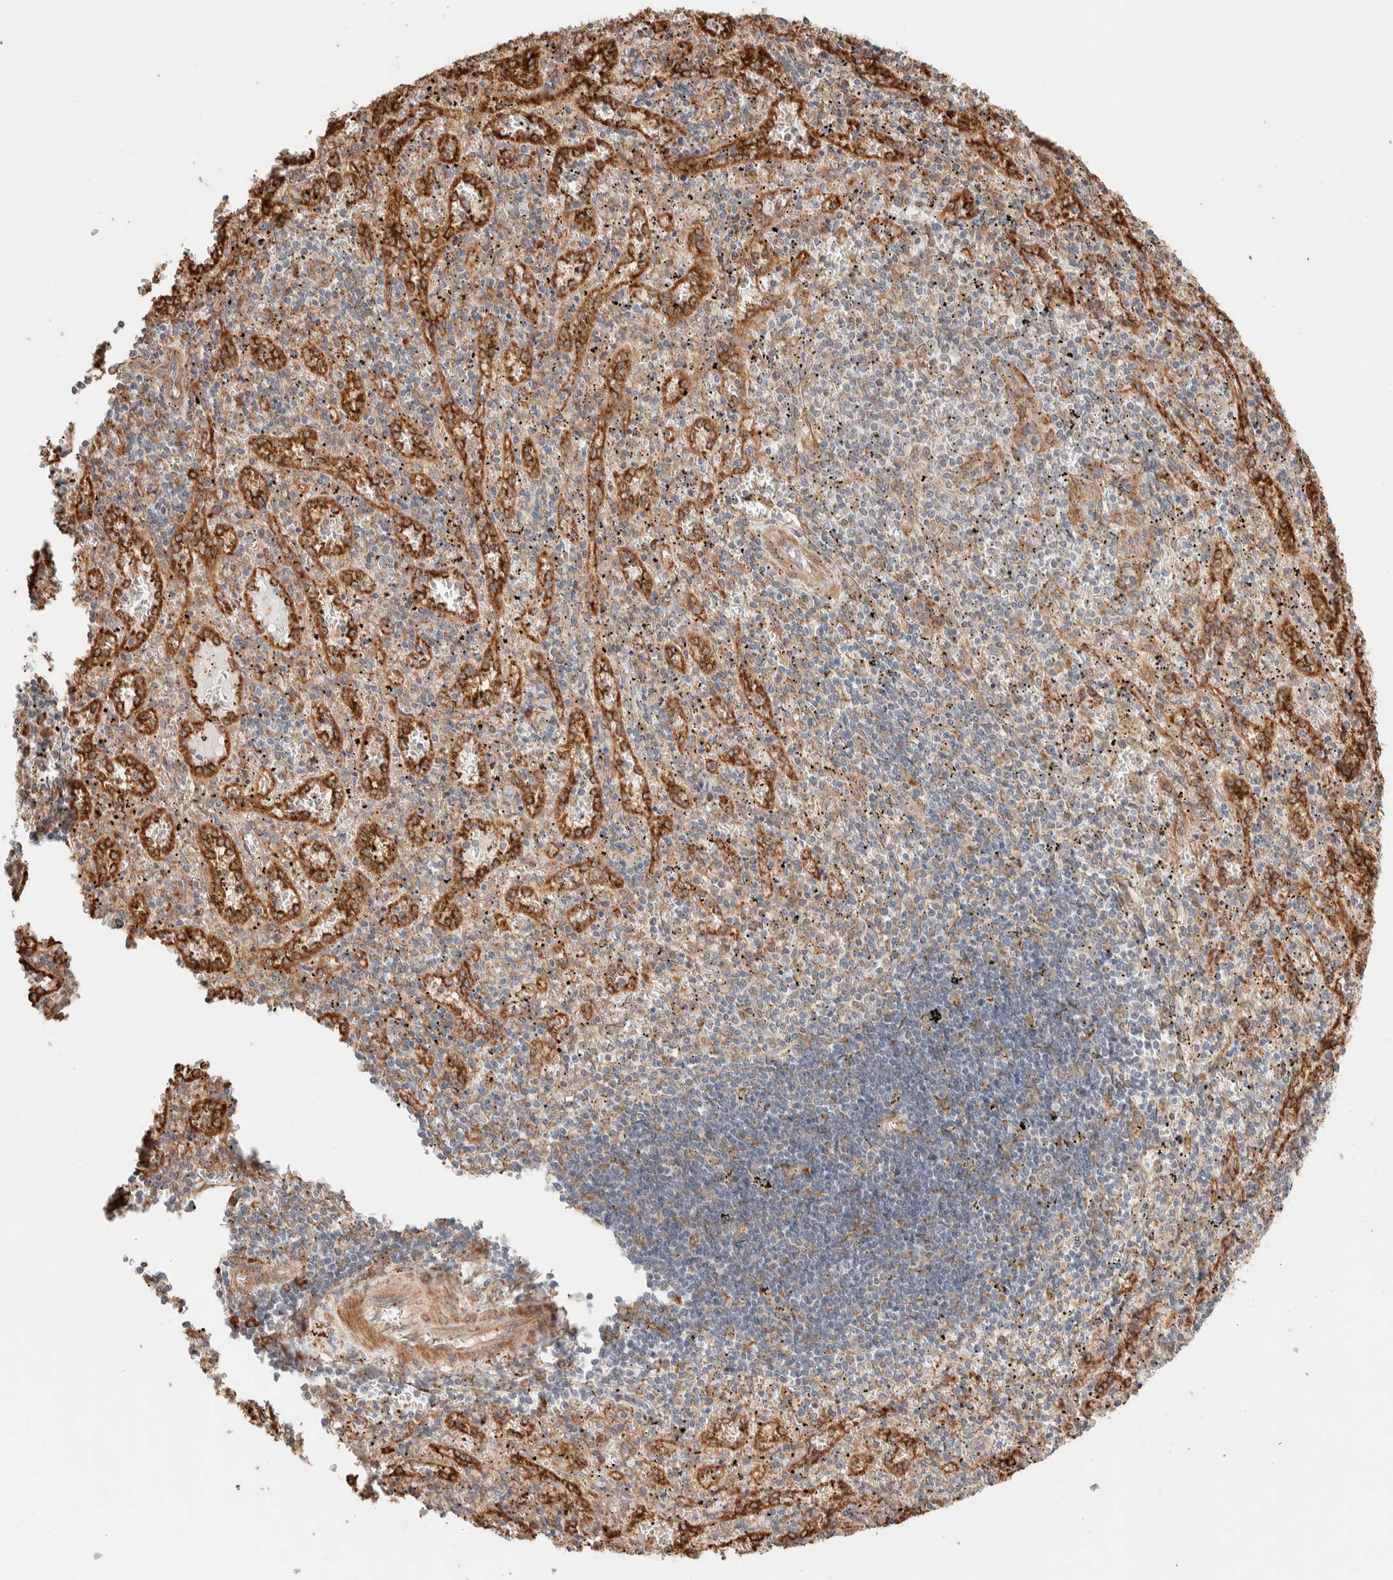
{"staining": {"intensity": "moderate", "quantity": "<25%", "location": "nuclear"}, "tissue": "spleen", "cell_type": "Cells in red pulp", "image_type": "normal", "snomed": [{"axis": "morphology", "description": "Normal tissue, NOS"}, {"axis": "topography", "description": "Spleen"}], "caption": "Moderate nuclear positivity for a protein is appreciated in approximately <25% of cells in red pulp of normal spleen using immunohistochemistry.", "gene": "INTS1", "patient": {"sex": "male", "age": 11}}